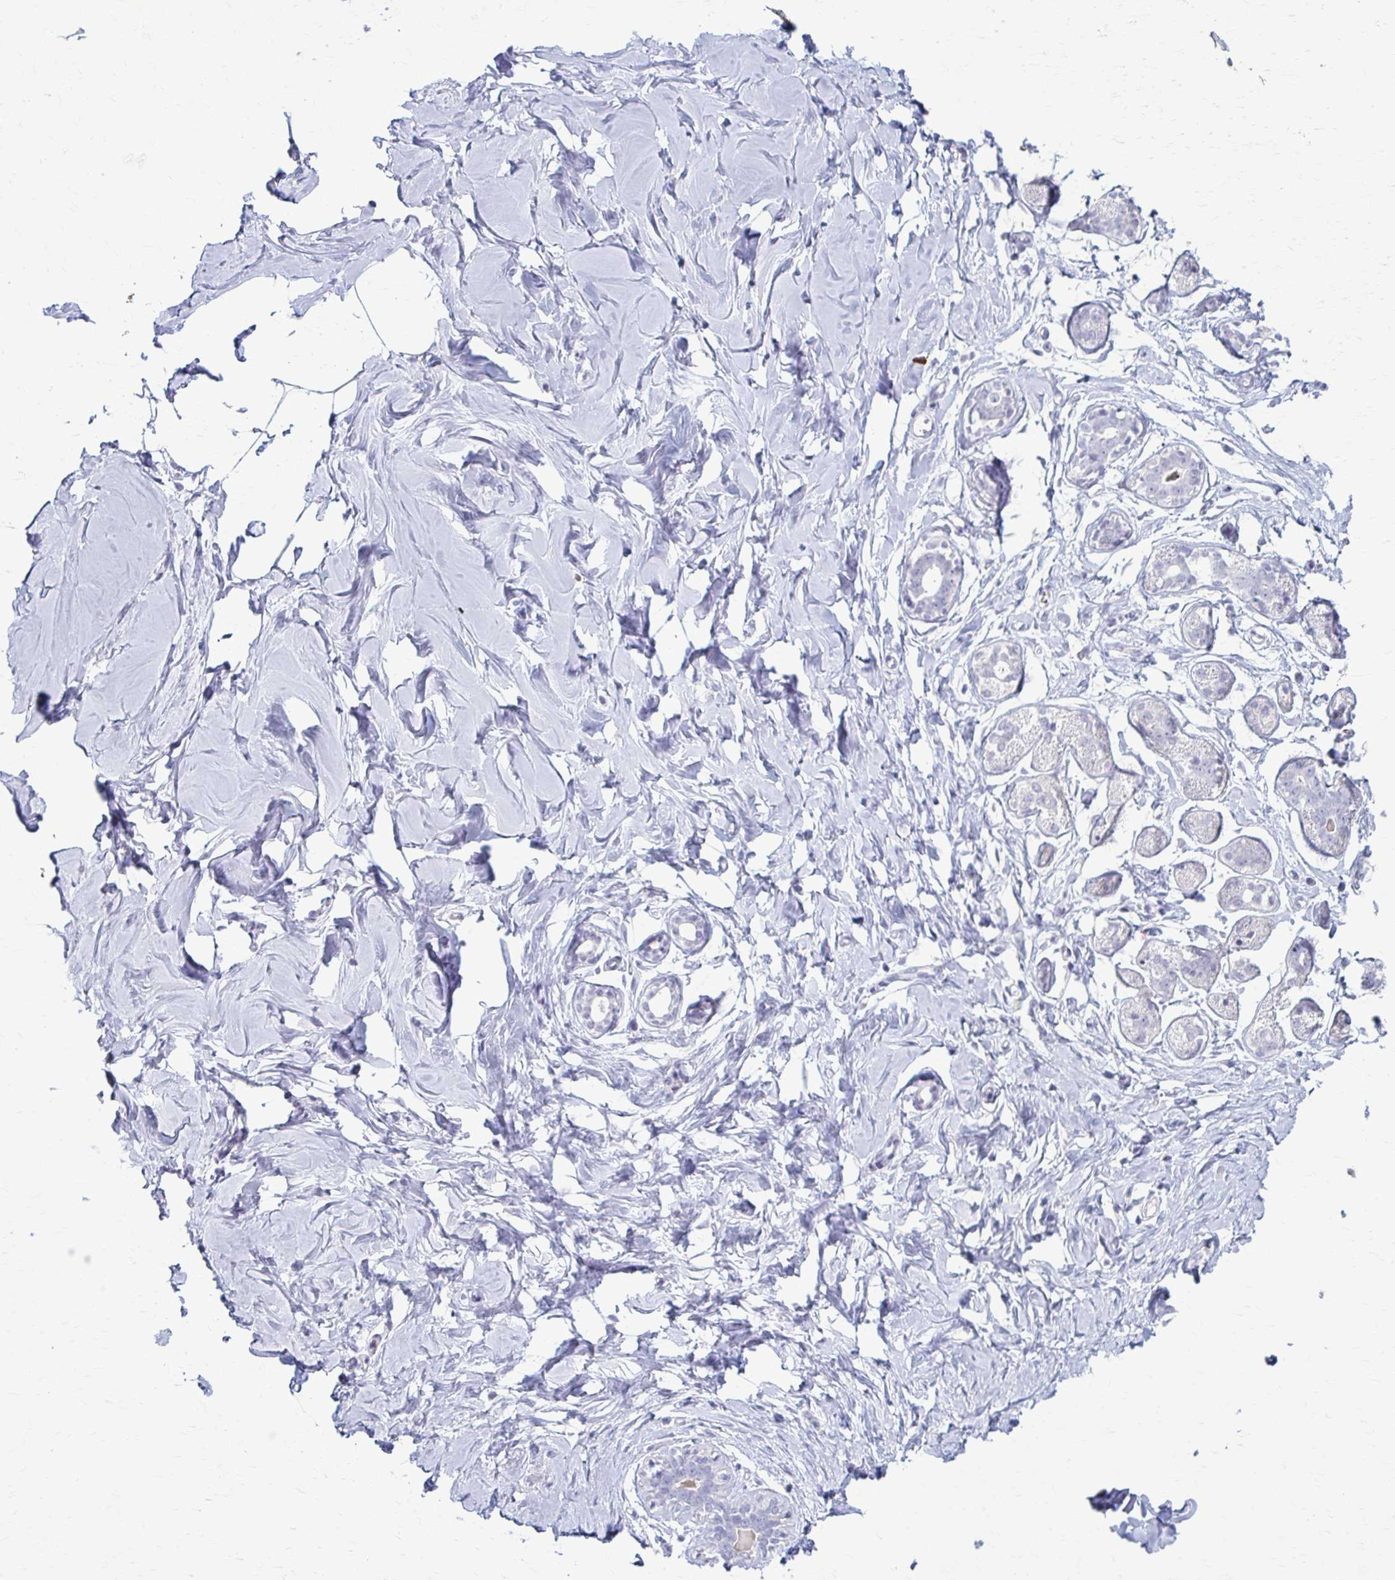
{"staining": {"intensity": "negative", "quantity": "none", "location": "none"}, "tissue": "breast", "cell_type": "Adipocytes", "image_type": "normal", "snomed": [{"axis": "morphology", "description": "Normal tissue, NOS"}, {"axis": "topography", "description": "Breast"}], "caption": "Breast was stained to show a protein in brown. There is no significant positivity in adipocytes. Brightfield microscopy of immunohistochemistry (IHC) stained with DAB (brown) and hematoxylin (blue), captured at high magnification.", "gene": "LDLRAP1", "patient": {"sex": "female", "age": 27}}